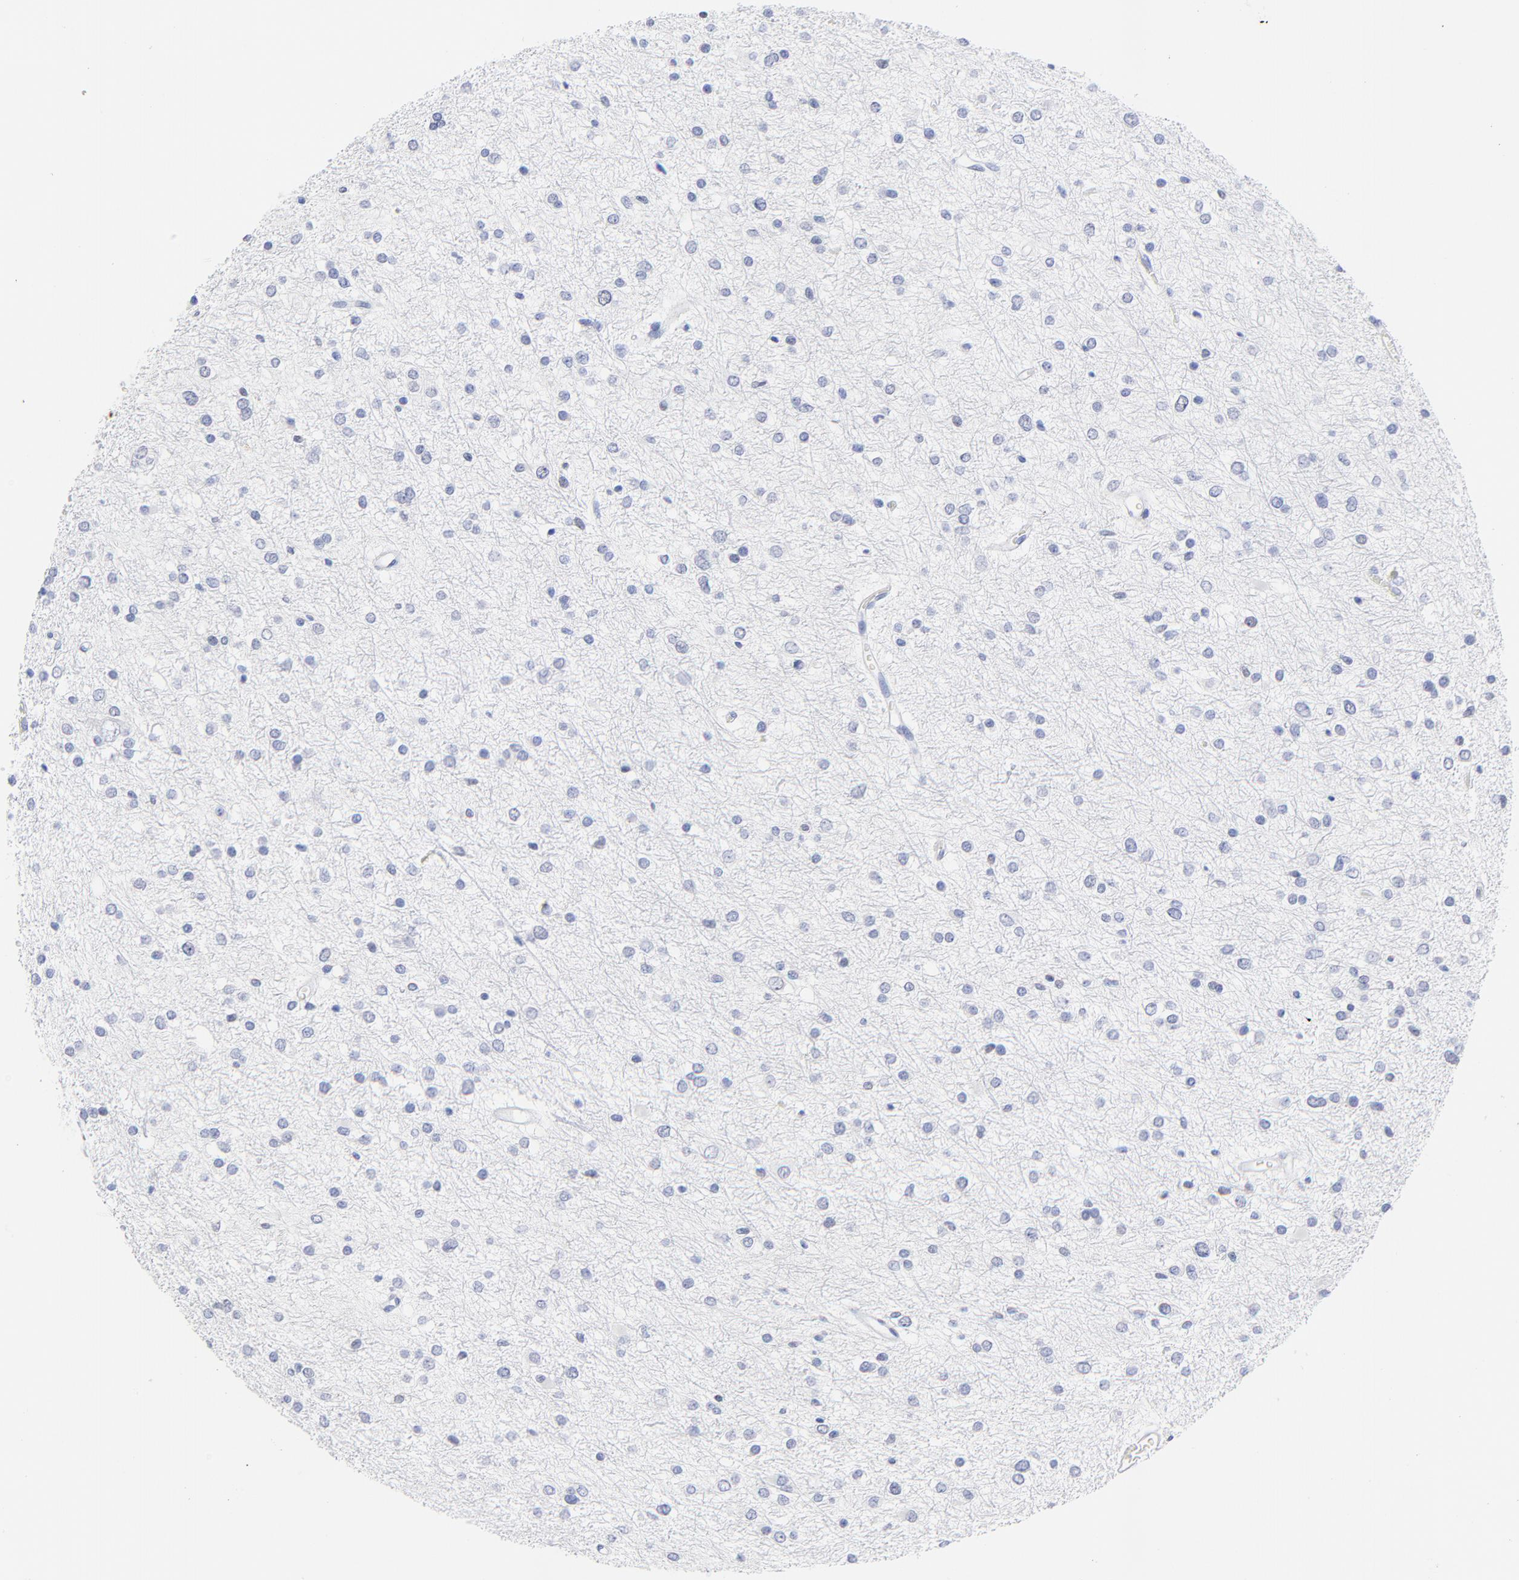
{"staining": {"intensity": "negative", "quantity": "none", "location": "none"}, "tissue": "glioma", "cell_type": "Tumor cells", "image_type": "cancer", "snomed": [{"axis": "morphology", "description": "Glioma, malignant, Low grade"}, {"axis": "topography", "description": "Brain"}], "caption": "Tumor cells show no significant positivity in glioma.", "gene": "ZAP70", "patient": {"sex": "female", "age": 36}}